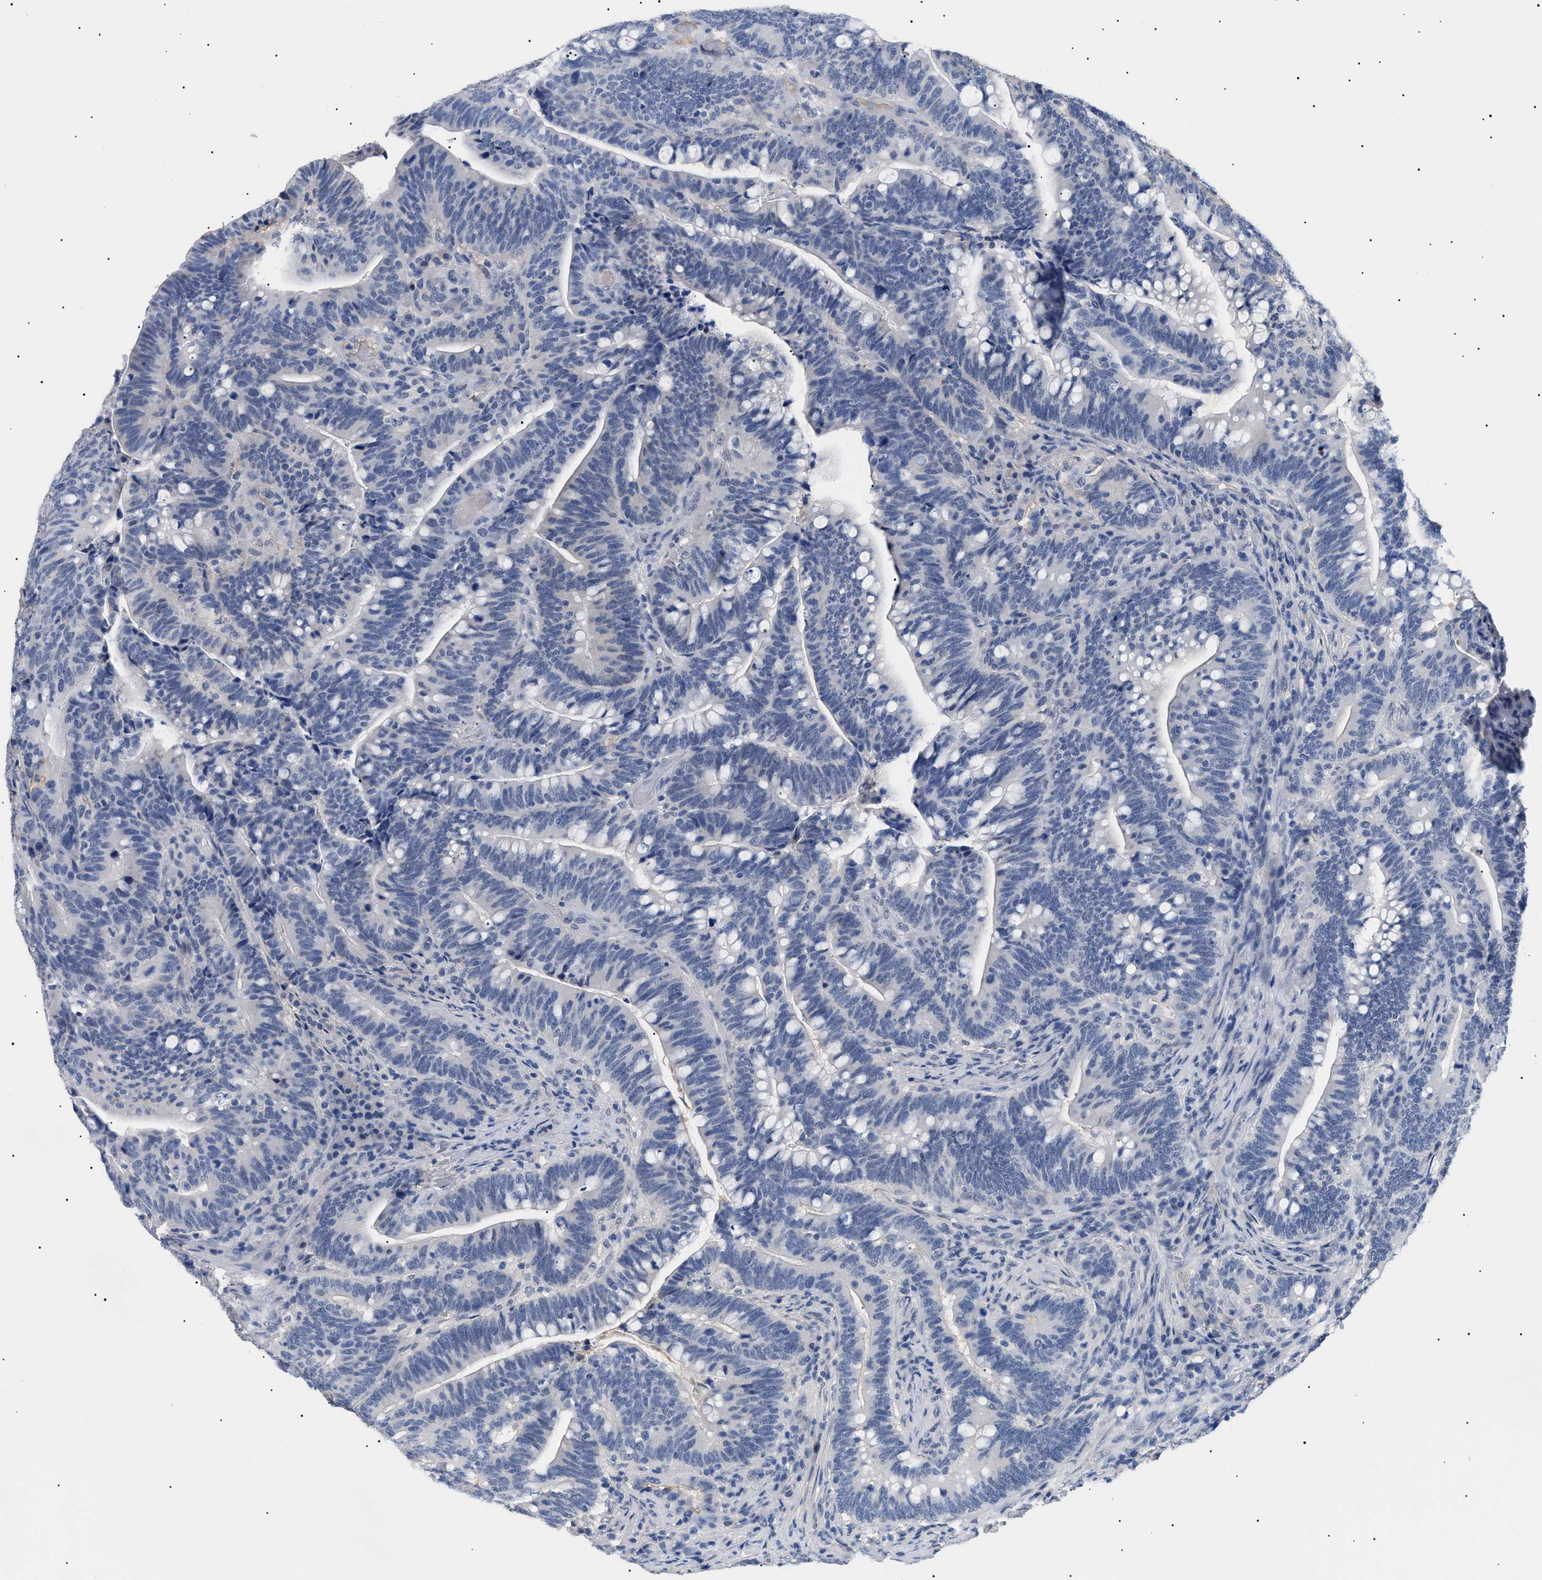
{"staining": {"intensity": "negative", "quantity": "none", "location": "none"}, "tissue": "colorectal cancer", "cell_type": "Tumor cells", "image_type": "cancer", "snomed": [{"axis": "morphology", "description": "Normal tissue, NOS"}, {"axis": "morphology", "description": "Adenocarcinoma, NOS"}, {"axis": "topography", "description": "Colon"}], "caption": "Human colorectal cancer (adenocarcinoma) stained for a protein using immunohistochemistry (IHC) demonstrates no expression in tumor cells.", "gene": "PRRT2", "patient": {"sex": "female", "age": 66}}